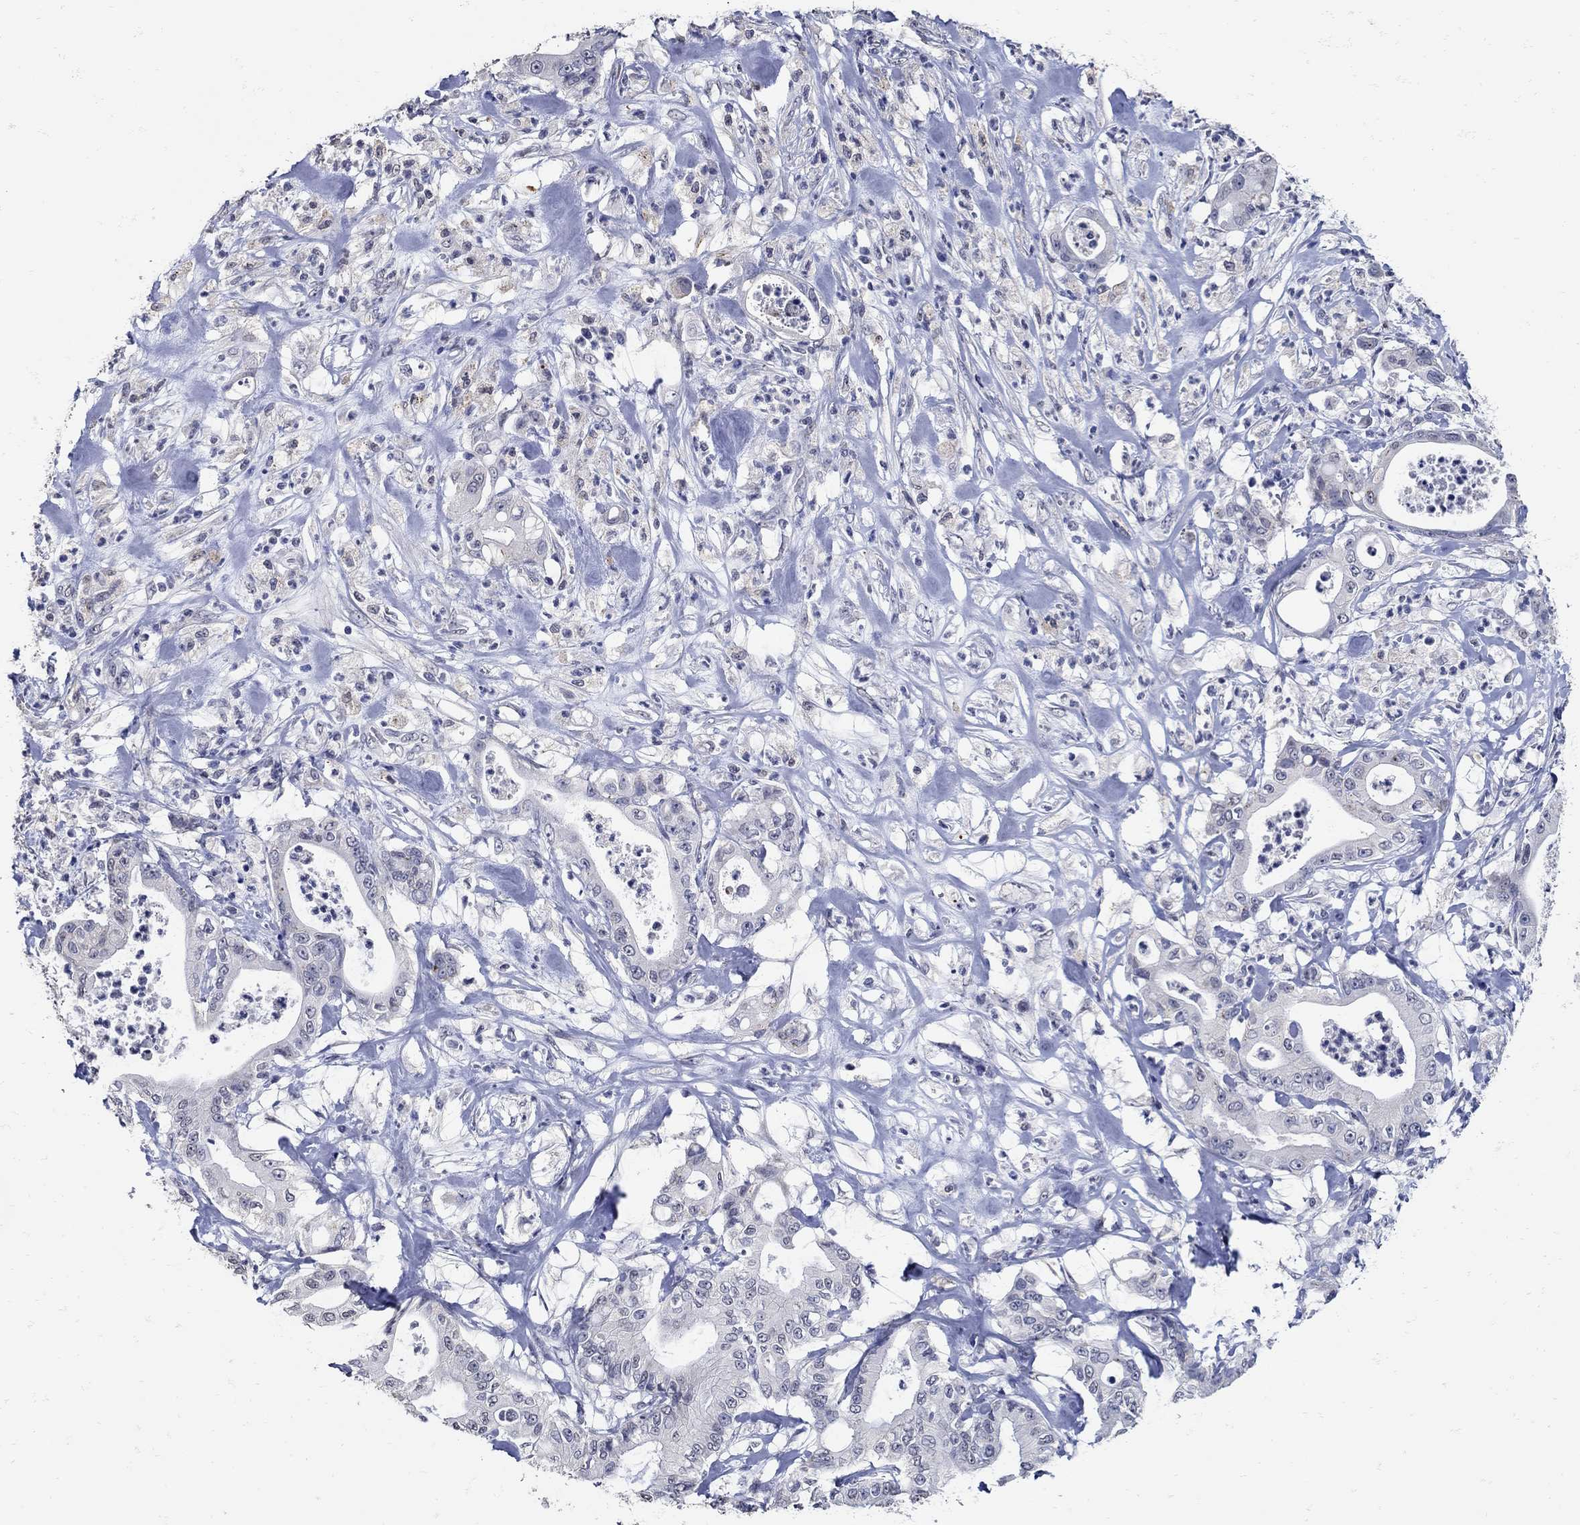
{"staining": {"intensity": "negative", "quantity": "none", "location": "none"}, "tissue": "pancreatic cancer", "cell_type": "Tumor cells", "image_type": "cancer", "snomed": [{"axis": "morphology", "description": "Adenocarcinoma, NOS"}, {"axis": "topography", "description": "Pancreas"}], "caption": "DAB immunohistochemical staining of human pancreatic adenocarcinoma exhibits no significant positivity in tumor cells.", "gene": "KCNN3", "patient": {"sex": "male", "age": 71}}